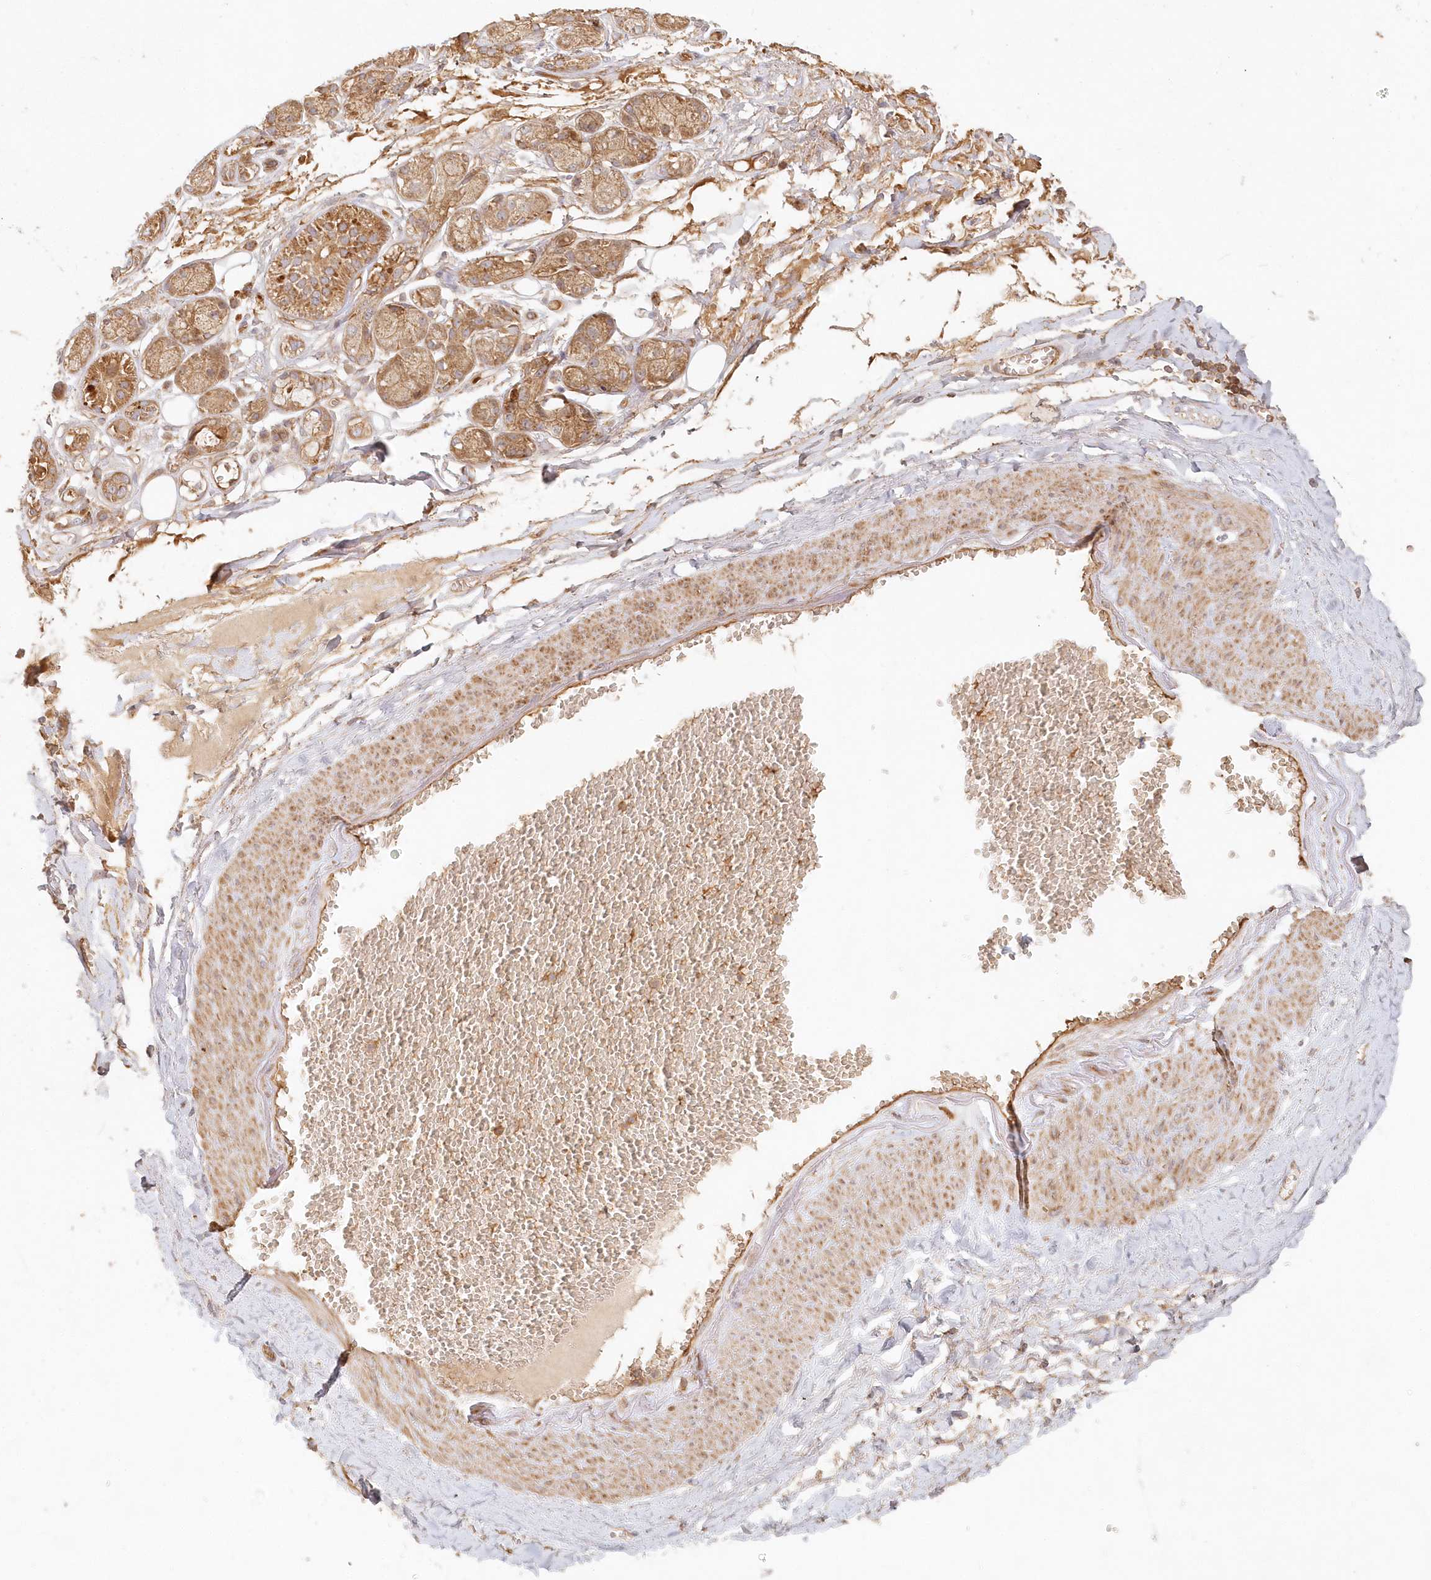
{"staining": {"intensity": "weak", "quantity": ">75%", "location": "cytoplasmic/membranous"}, "tissue": "soft tissue", "cell_type": "Chondrocytes", "image_type": "normal", "snomed": [{"axis": "morphology", "description": "Normal tissue, NOS"}, {"axis": "morphology", "description": "Inflammation, NOS"}, {"axis": "topography", "description": "Salivary gland"}, {"axis": "topography", "description": "Peripheral nerve tissue"}], "caption": "Protein expression analysis of normal human soft tissue reveals weak cytoplasmic/membranous expression in about >75% of chondrocytes. The protein of interest is shown in brown color, while the nuclei are stained blue.", "gene": "KIAA0232", "patient": {"sex": "female", "age": 75}}